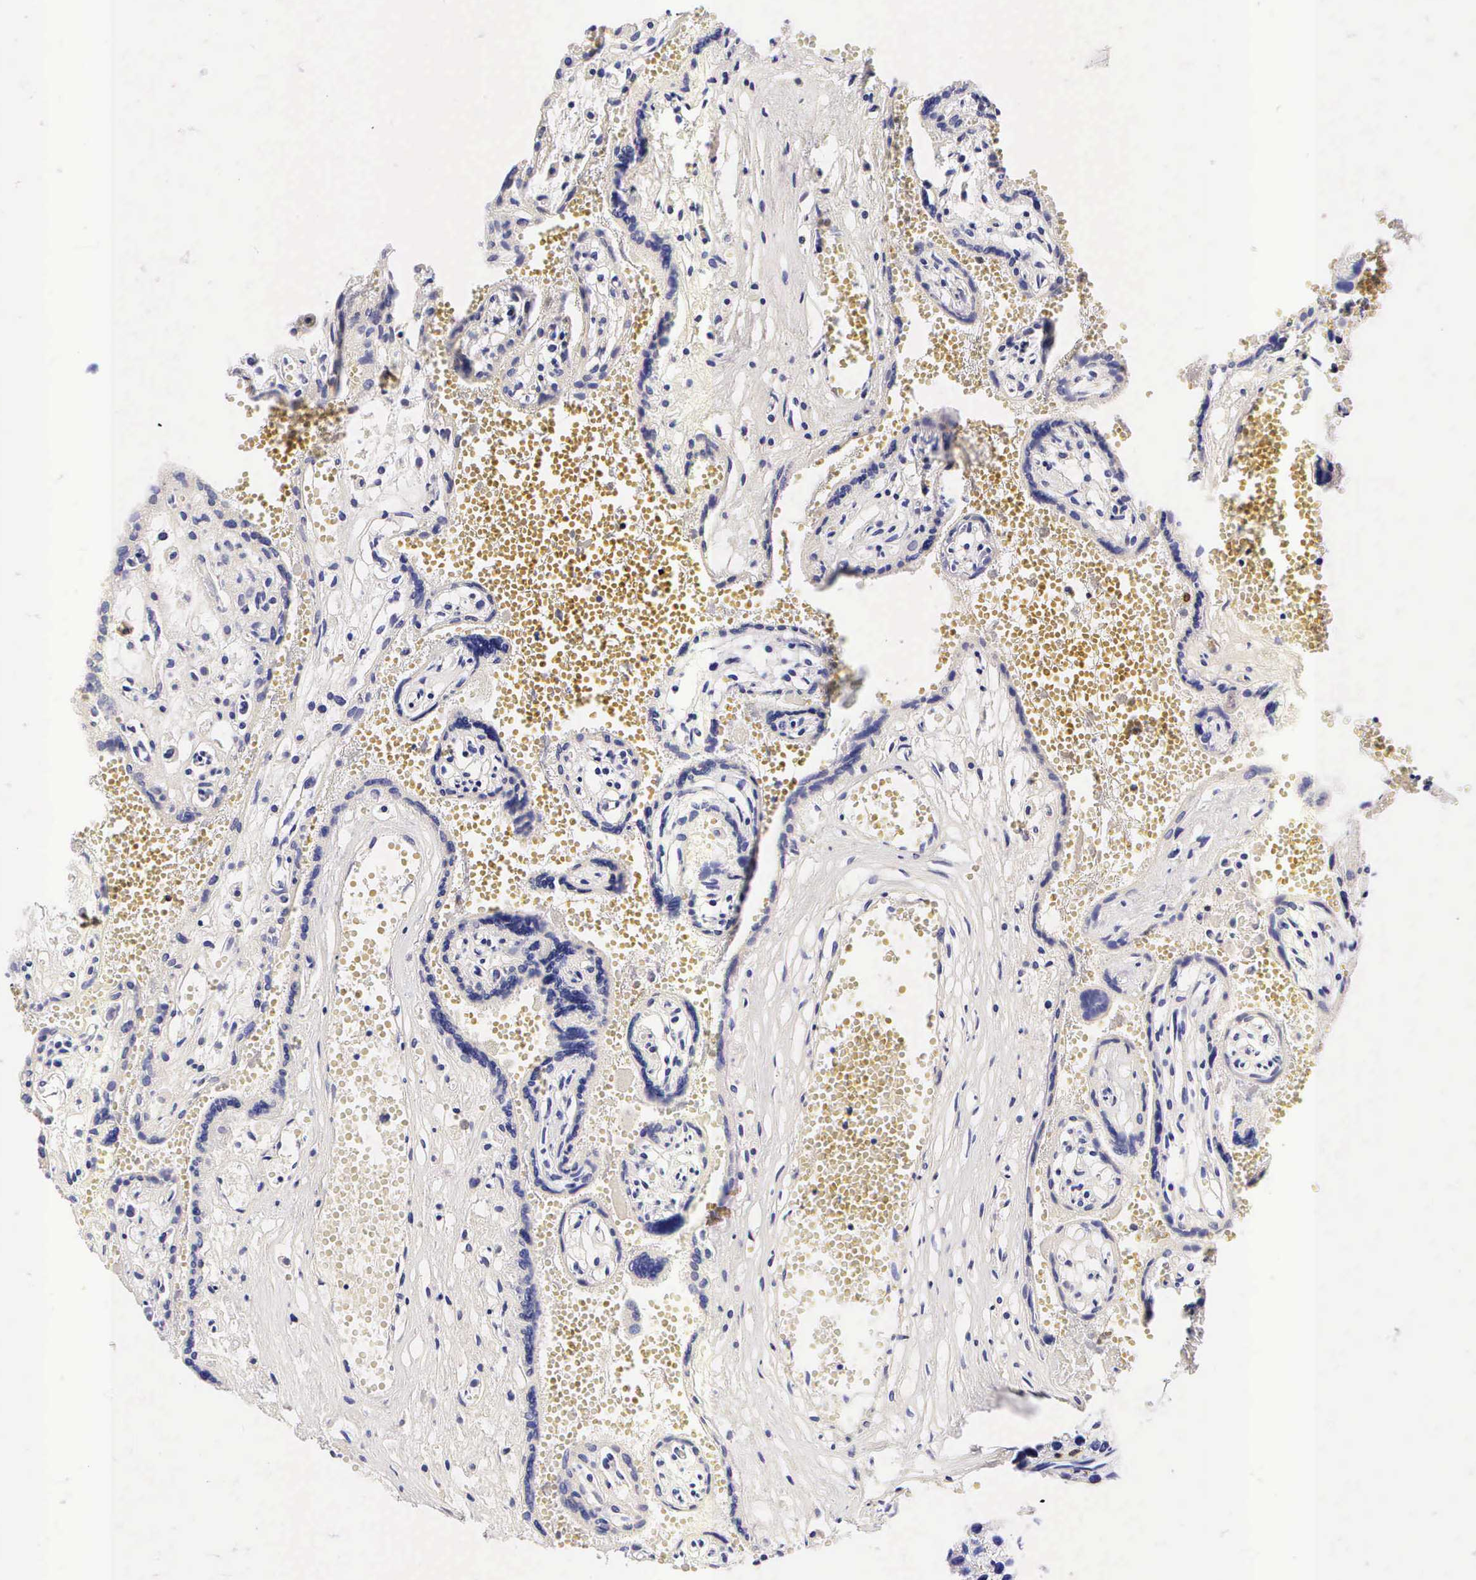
{"staining": {"intensity": "negative", "quantity": "none", "location": "none"}, "tissue": "placenta", "cell_type": "Decidual cells", "image_type": "normal", "snomed": [{"axis": "morphology", "description": "Normal tissue, NOS"}, {"axis": "topography", "description": "Placenta"}], "caption": "Immunohistochemistry (IHC) micrograph of benign placenta: placenta stained with DAB (3,3'-diaminobenzidine) displays no significant protein staining in decidual cells.", "gene": "CD3E", "patient": {"sex": "female", "age": 40}}